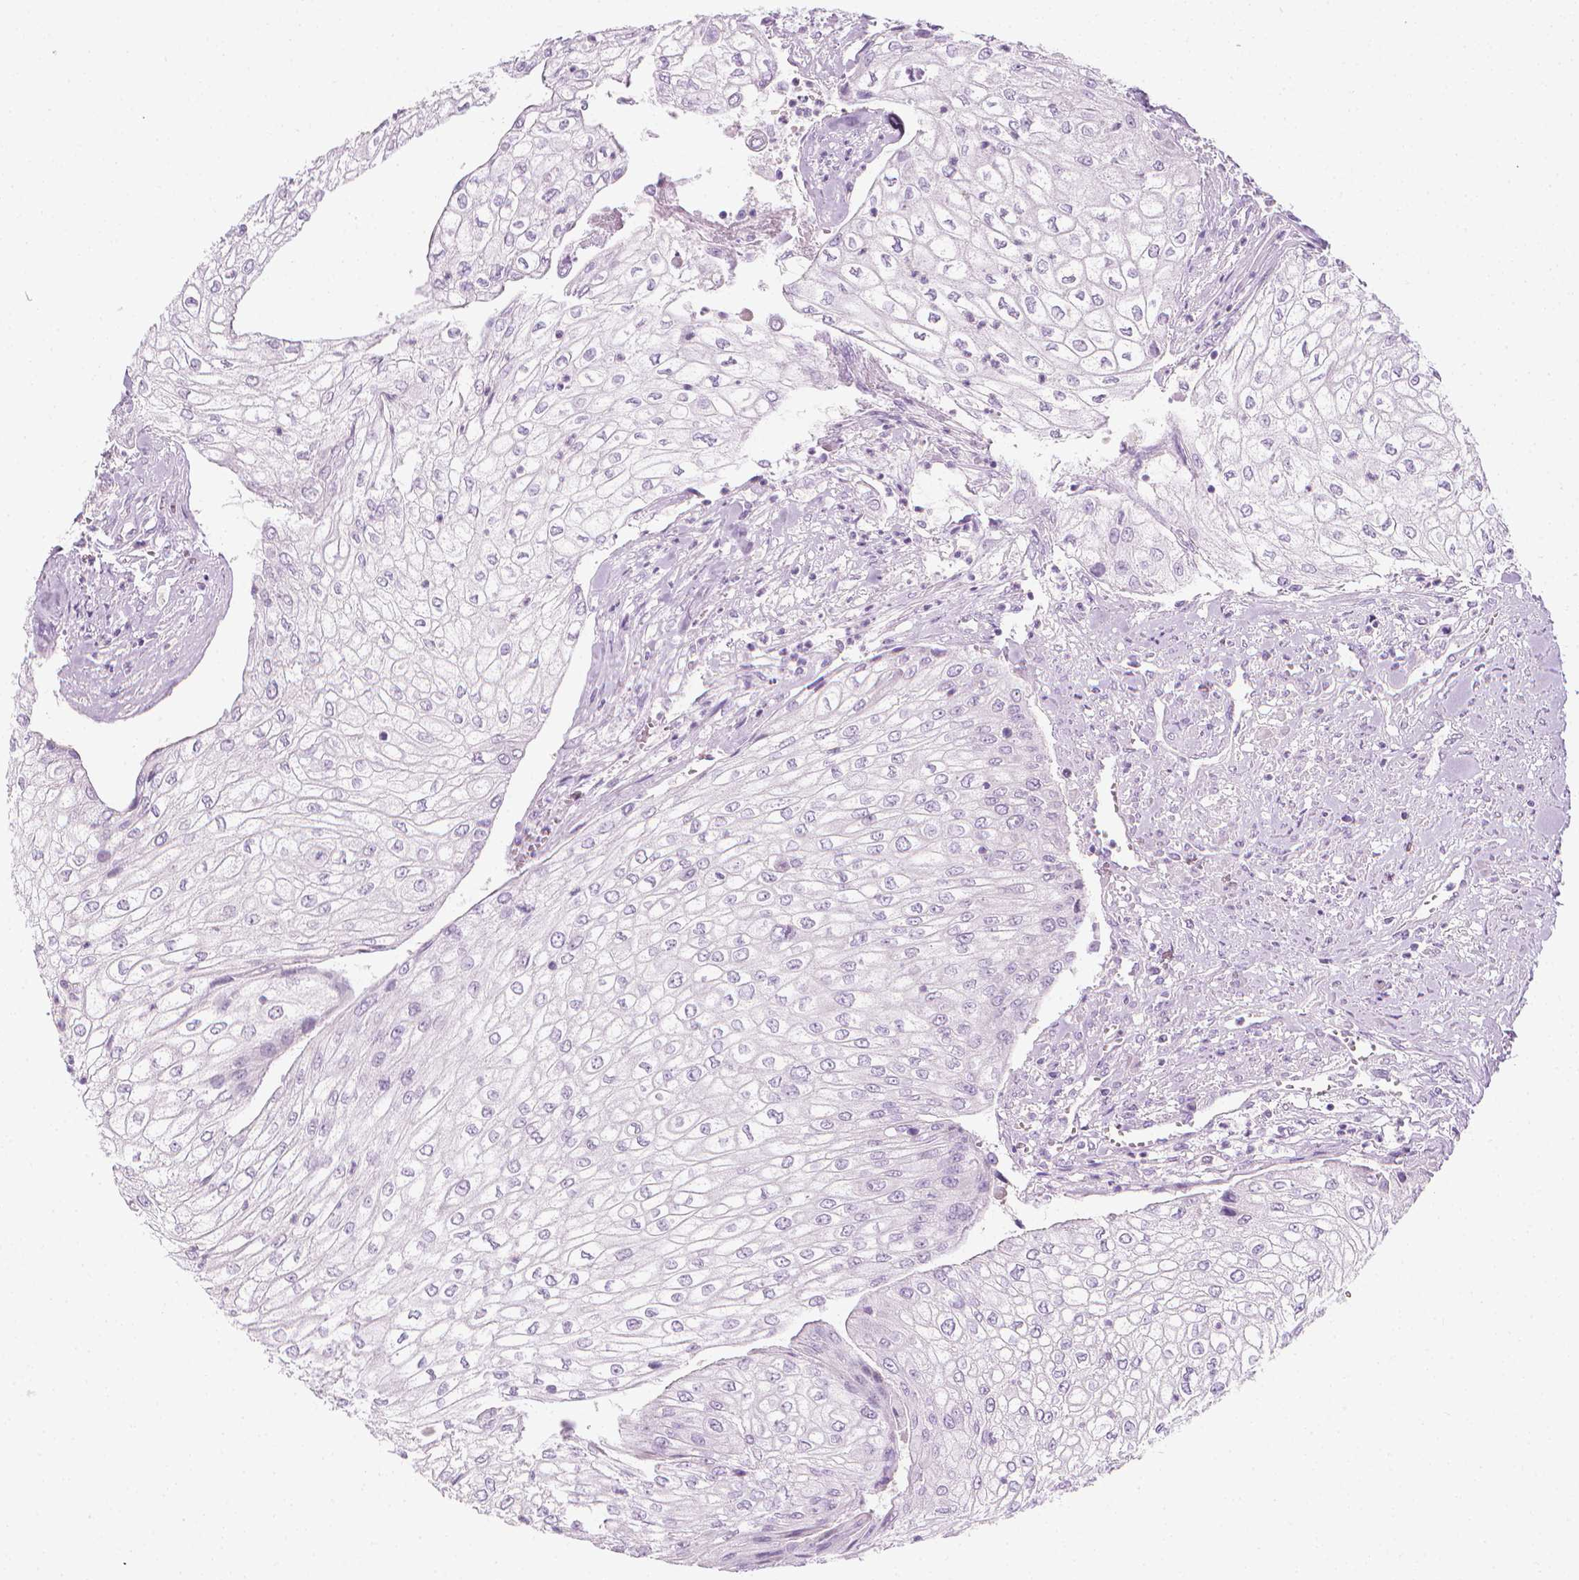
{"staining": {"intensity": "negative", "quantity": "none", "location": "none"}, "tissue": "urothelial cancer", "cell_type": "Tumor cells", "image_type": "cancer", "snomed": [{"axis": "morphology", "description": "Urothelial carcinoma, High grade"}, {"axis": "topography", "description": "Urinary bladder"}], "caption": "Immunohistochemistry (IHC) micrograph of neoplastic tissue: human urothelial cancer stained with DAB exhibits no significant protein staining in tumor cells.", "gene": "DCAF8L1", "patient": {"sex": "male", "age": 62}}